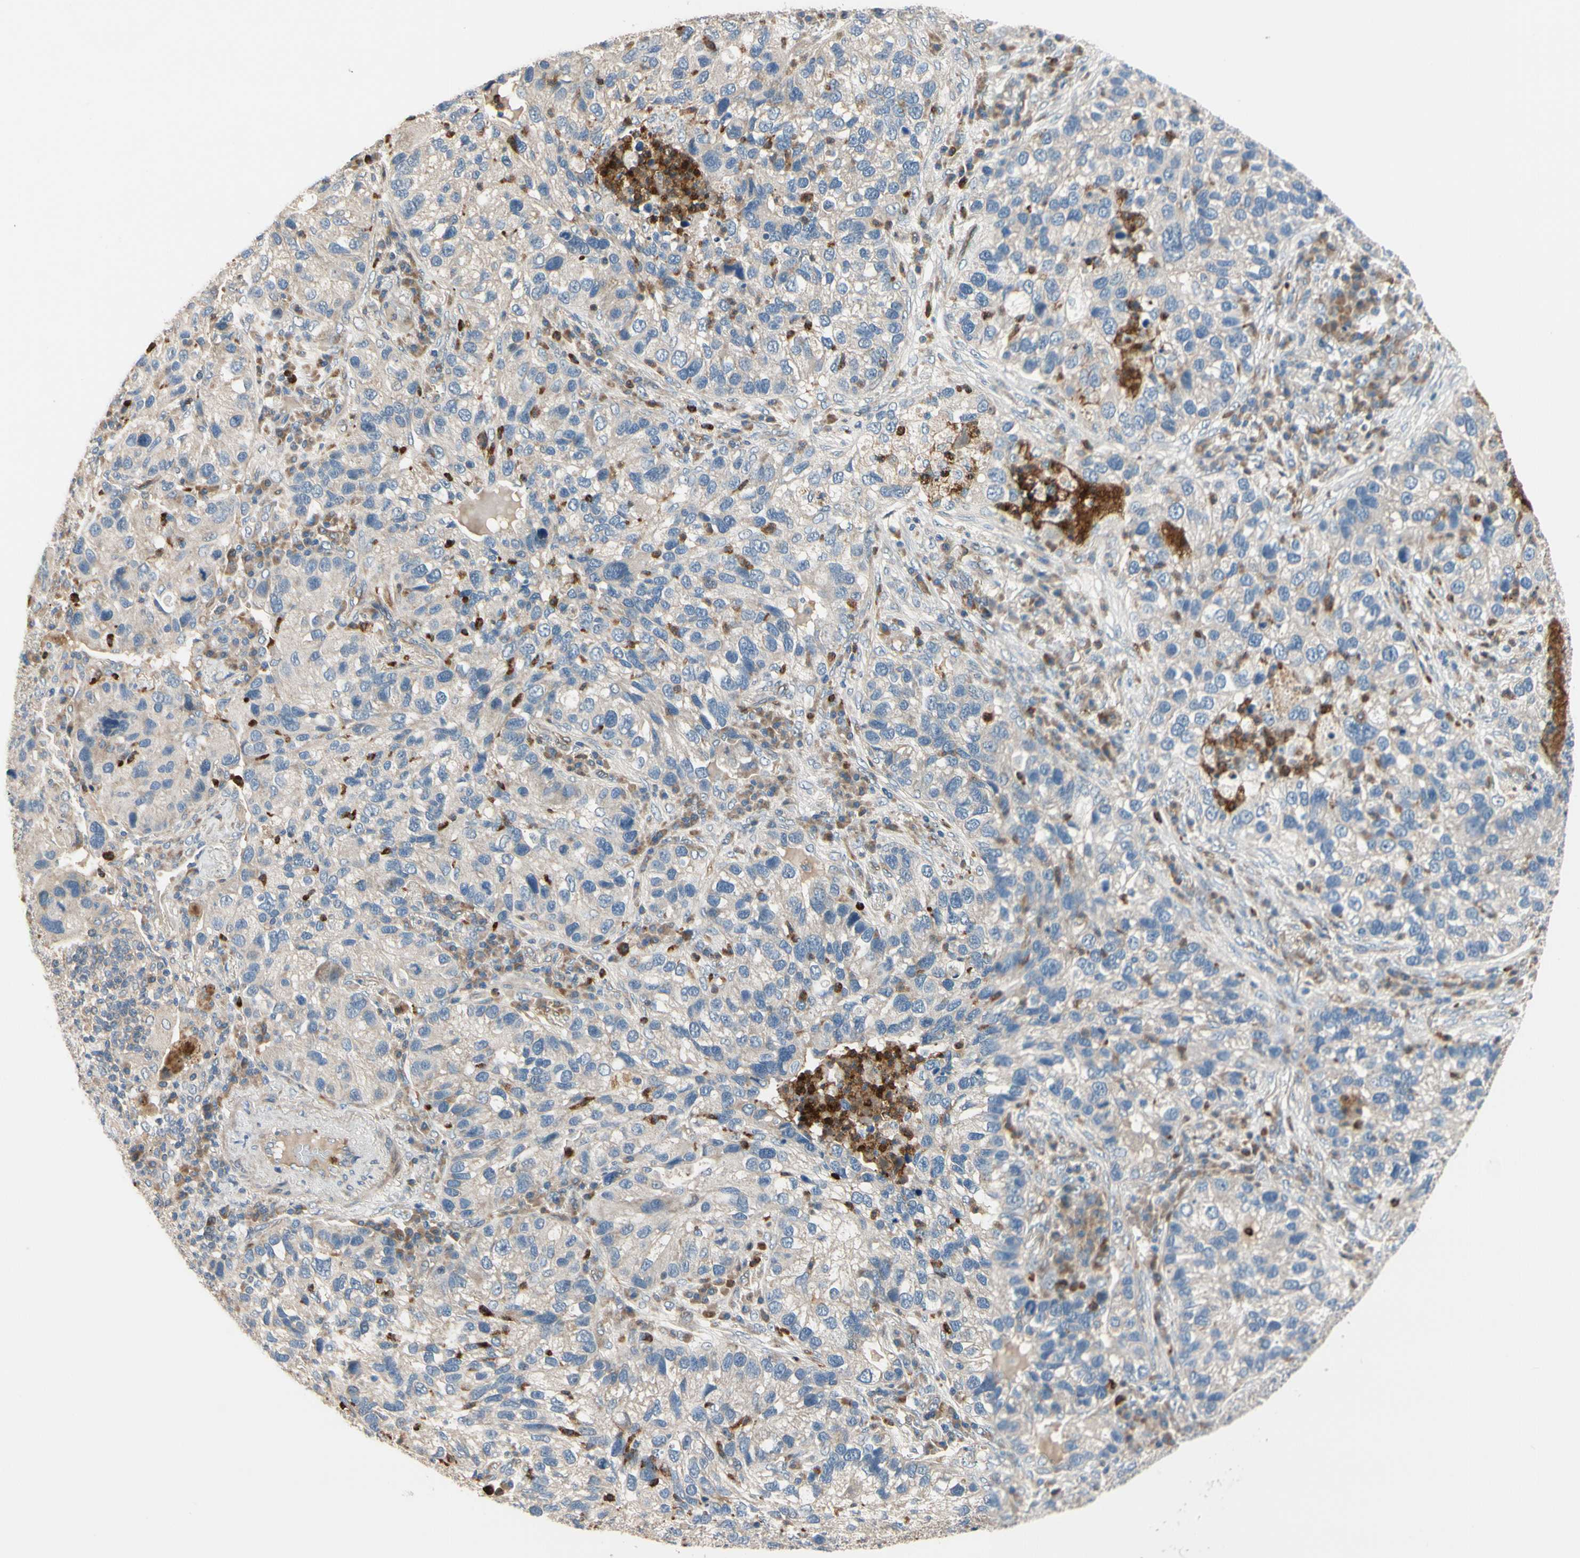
{"staining": {"intensity": "negative", "quantity": "none", "location": "none"}, "tissue": "lung cancer", "cell_type": "Tumor cells", "image_type": "cancer", "snomed": [{"axis": "morphology", "description": "Normal tissue, NOS"}, {"axis": "morphology", "description": "Adenocarcinoma, NOS"}, {"axis": "topography", "description": "Bronchus"}, {"axis": "topography", "description": "Lung"}], "caption": "This is an immunohistochemistry (IHC) micrograph of lung adenocarcinoma. There is no expression in tumor cells.", "gene": "SIGLEC5", "patient": {"sex": "male", "age": 54}}